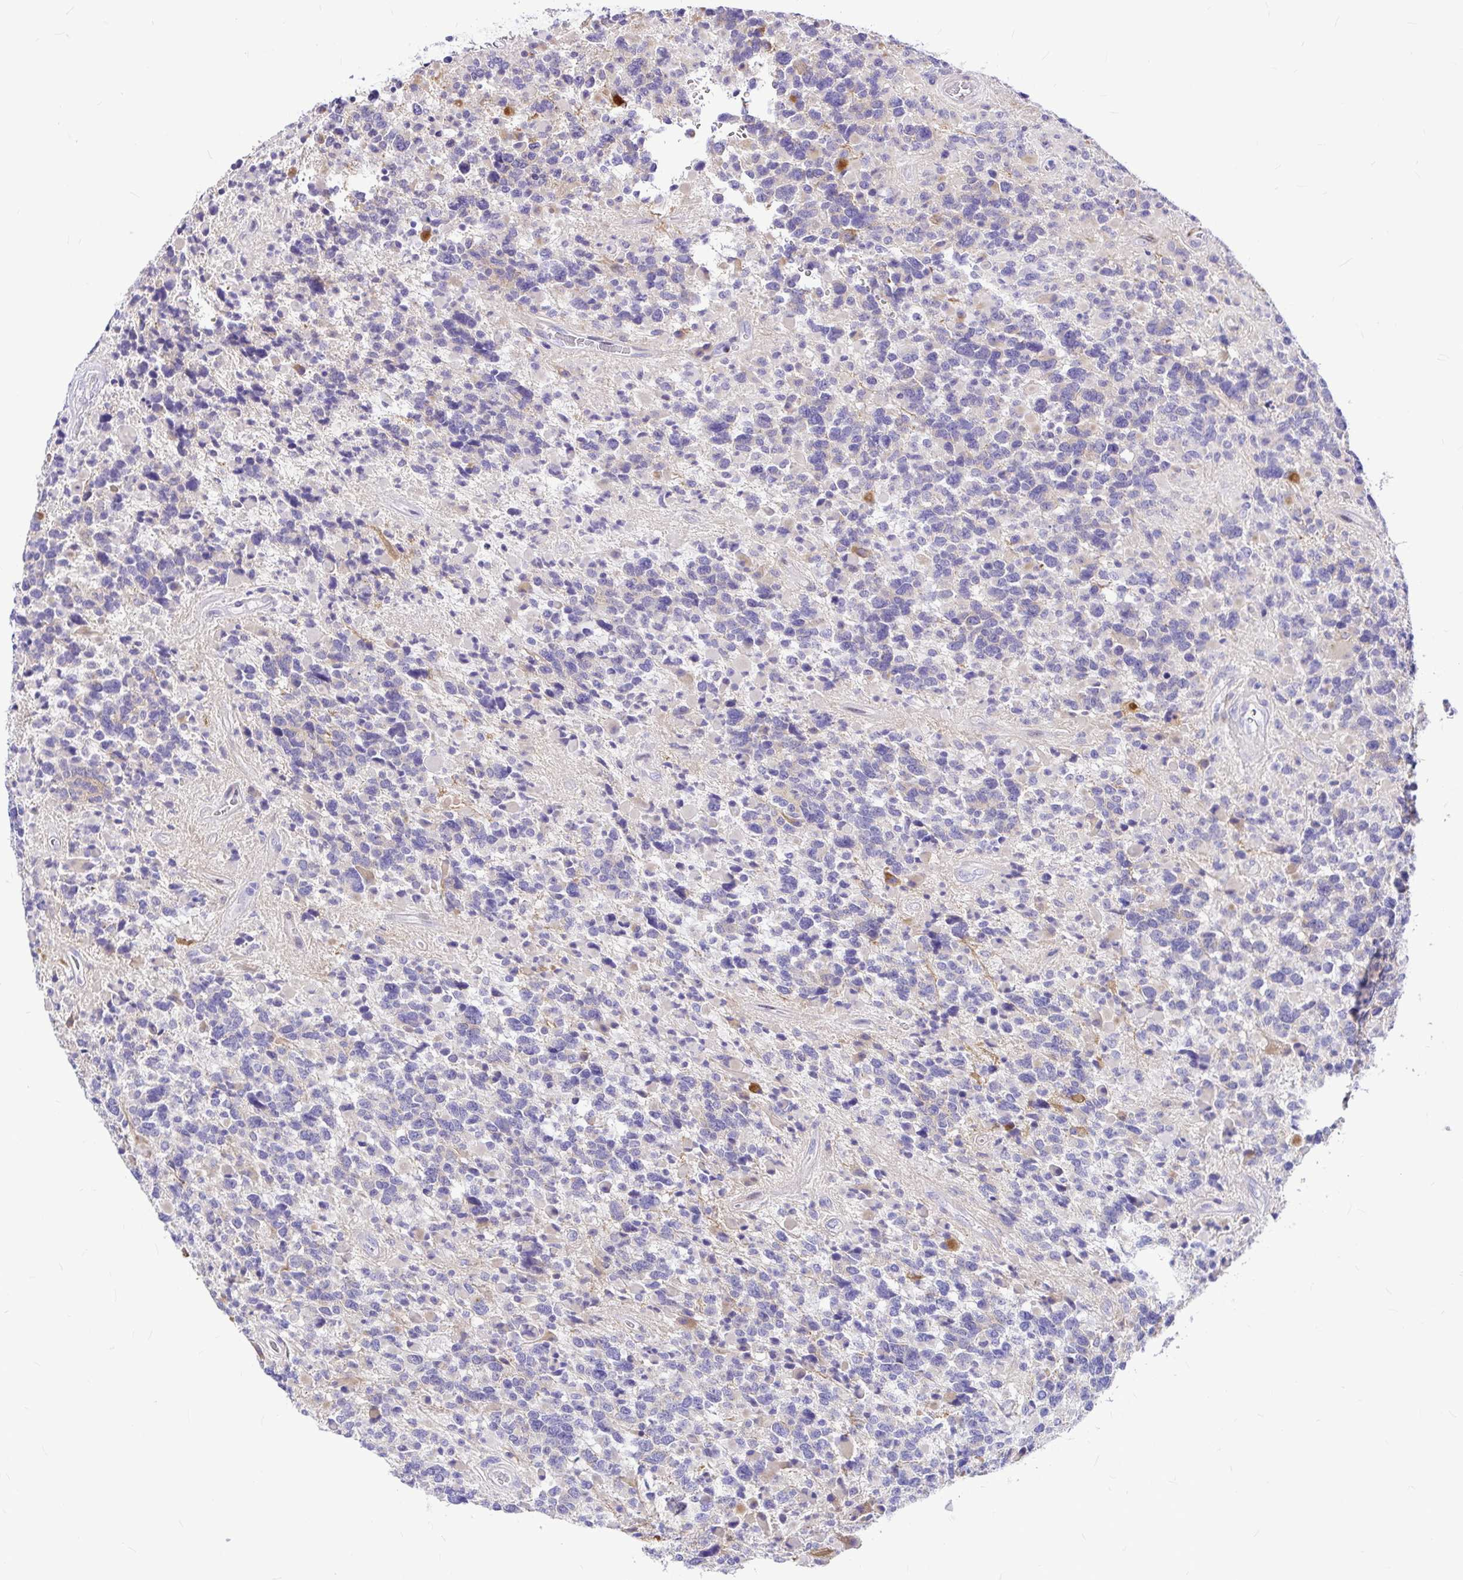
{"staining": {"intensity": "negative", "quantity": "none", "location": "none"}, "tissue": "glioma", "cell_type": "Tumor cells", "image_type": "cancer", "snomed": [{"axis": "morphology", "description": "Glioma, malignant, High grade"}, {"axis": "topography", "description": "Brain"}], "caption": "Protein analysis of glioma demonstrates no significant expression in tumor cells.", "gene": "GABBR2", "patient": {"sex": "female", "age": 40}}